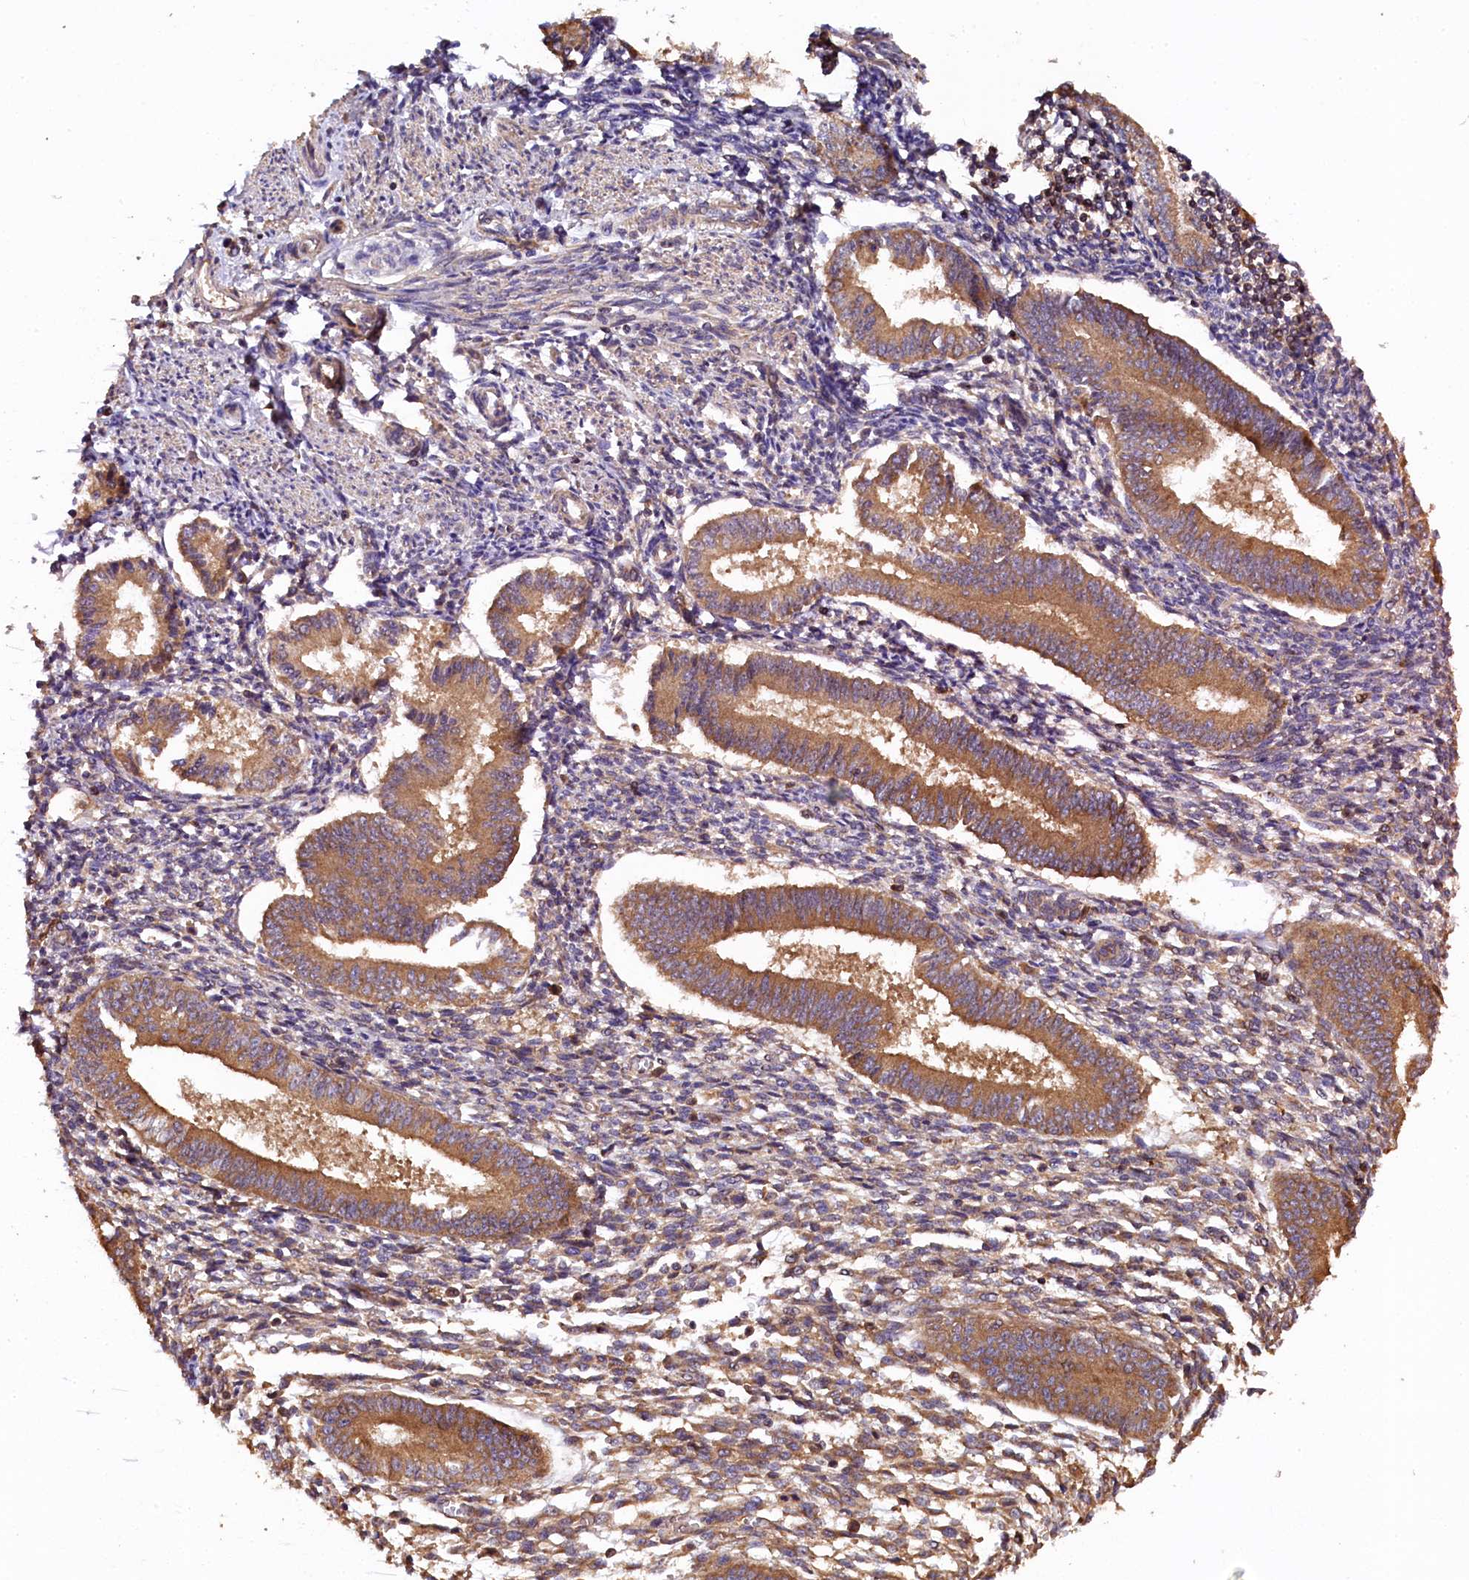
{"staining": {"intensity": "moderate", "quantity": "25%-75%", "location": "cytoplasmic/membranous"}, "tissue": "endometrium", "cell_type": "Cells in endometrial stroma", "image_type": "normal", "snomed": [{"axis": "morphology", "description": "Normal tissue, NOS"}, {"axis": "topography", "description": "Uterus"}, {"axis": "topography", "description": "Endometrium"}], "caption": "High-power microscopy captured an IHC image of normal endometrium, revealing moderate cytoplasmic/membranous positivity in about 25%-75% of cells in endometrial stroma.", "gene": "KLC2", "patient": {"sex": "female", "age": 48}}